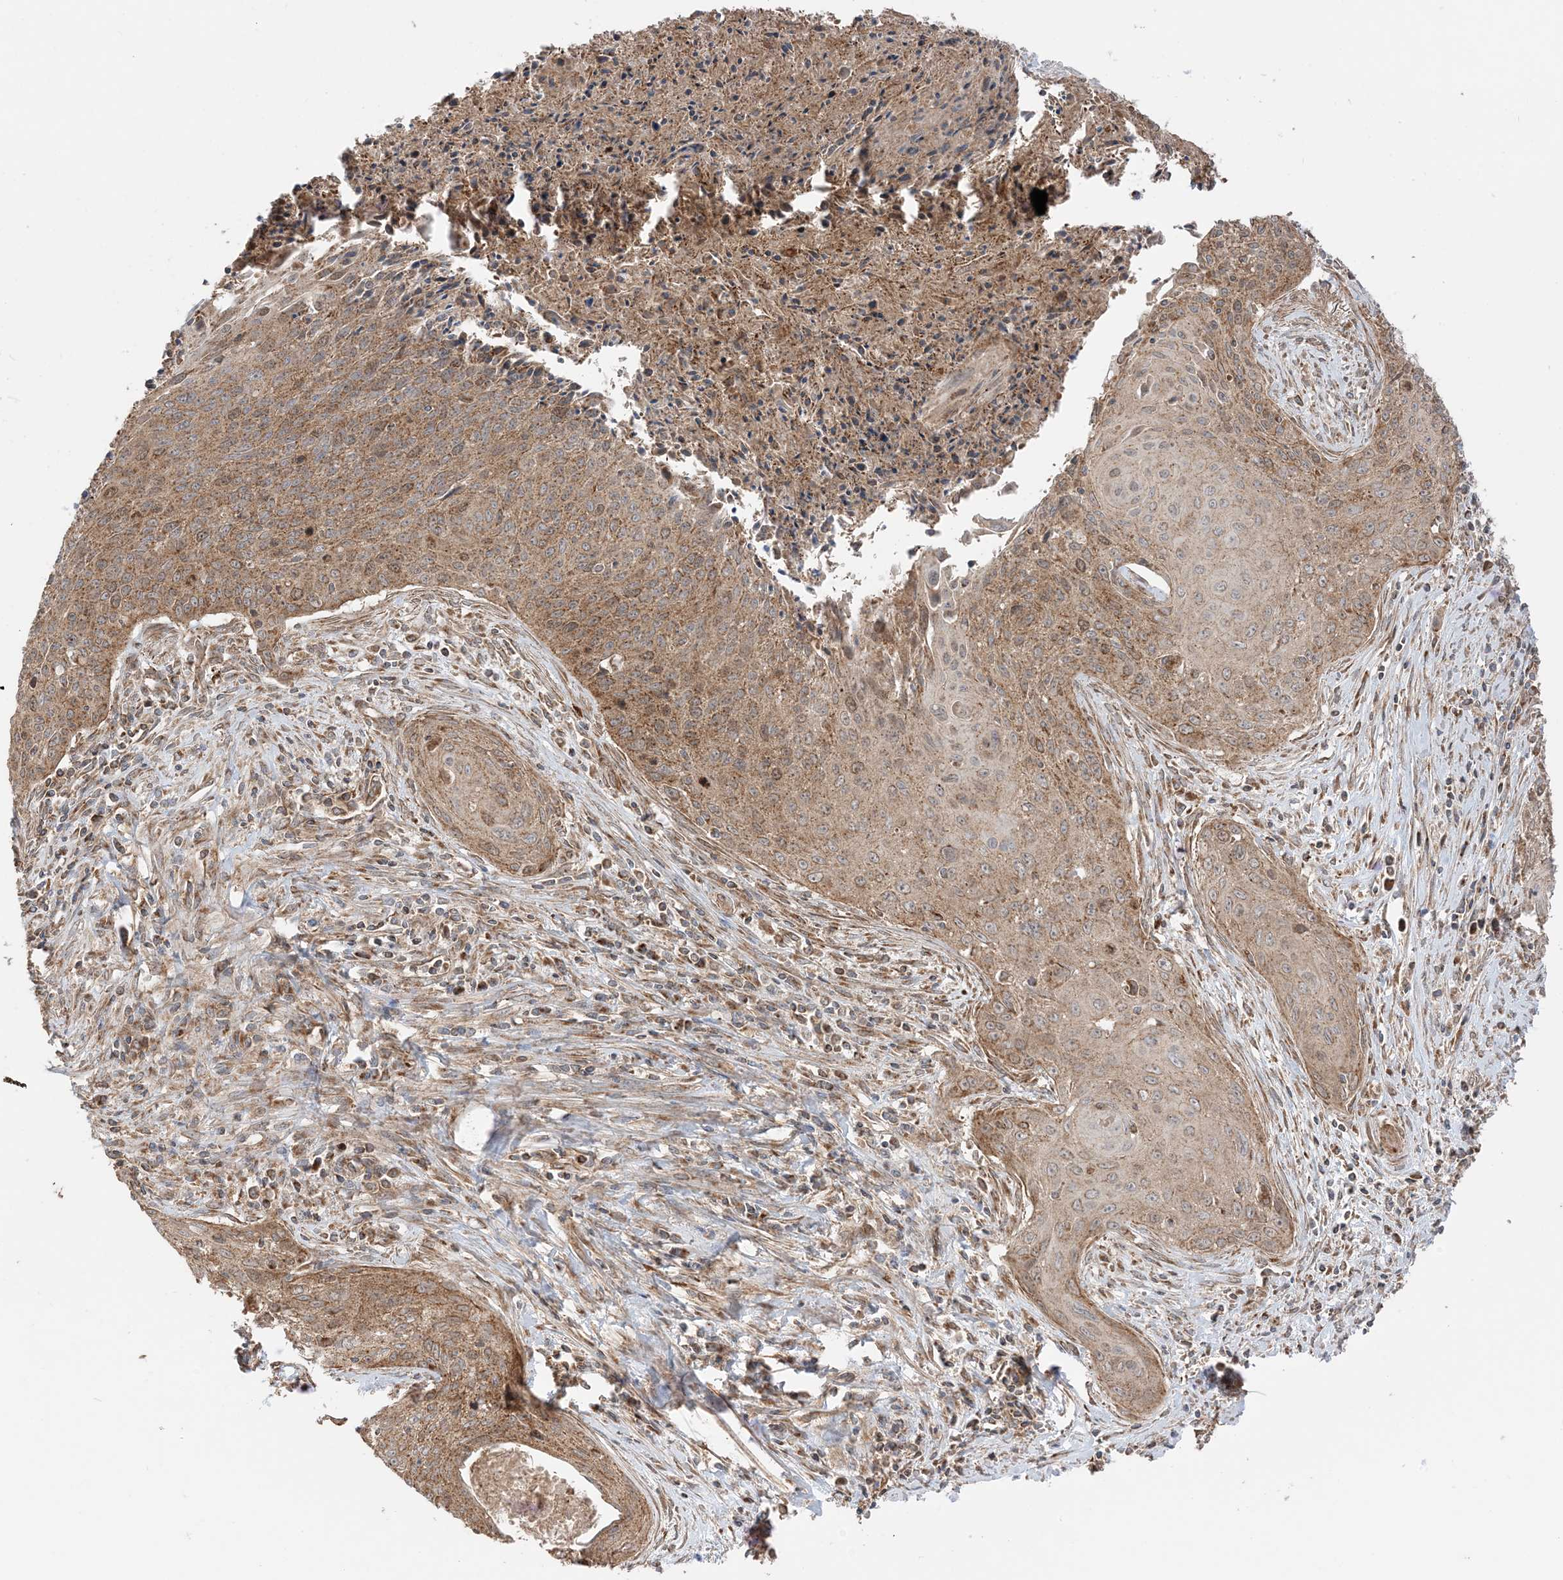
{"staining": {"intensity": "moderate", "quantity": ">75%", "location": "cytoplasmic/membranous"}, "tissue": "cervical cancer", "cell_type": "Tumor cells", "image_type": "cancer", "snomed": [{"axis": "morphology", "description": "Squamous cell carcinoma, NOS"}, {"axis": "topography", "description": "Cervix"}], "caption": "Immunohistochemistry (IHC) (DAB (3,3'-diaminobenzidine)) staining of human squamous cell carcinoma (cervical) shows moderate cytoplasmic/membranous protein staining in about >75% of tumor cells. The staining was performed using DAB to visualize the protein expression in brown, while the nuclei were stained in blue with hematoxylin (Magnification: 20x).", "gene": "N4BP3", "patient": {"sex": "female", "age": 55}}